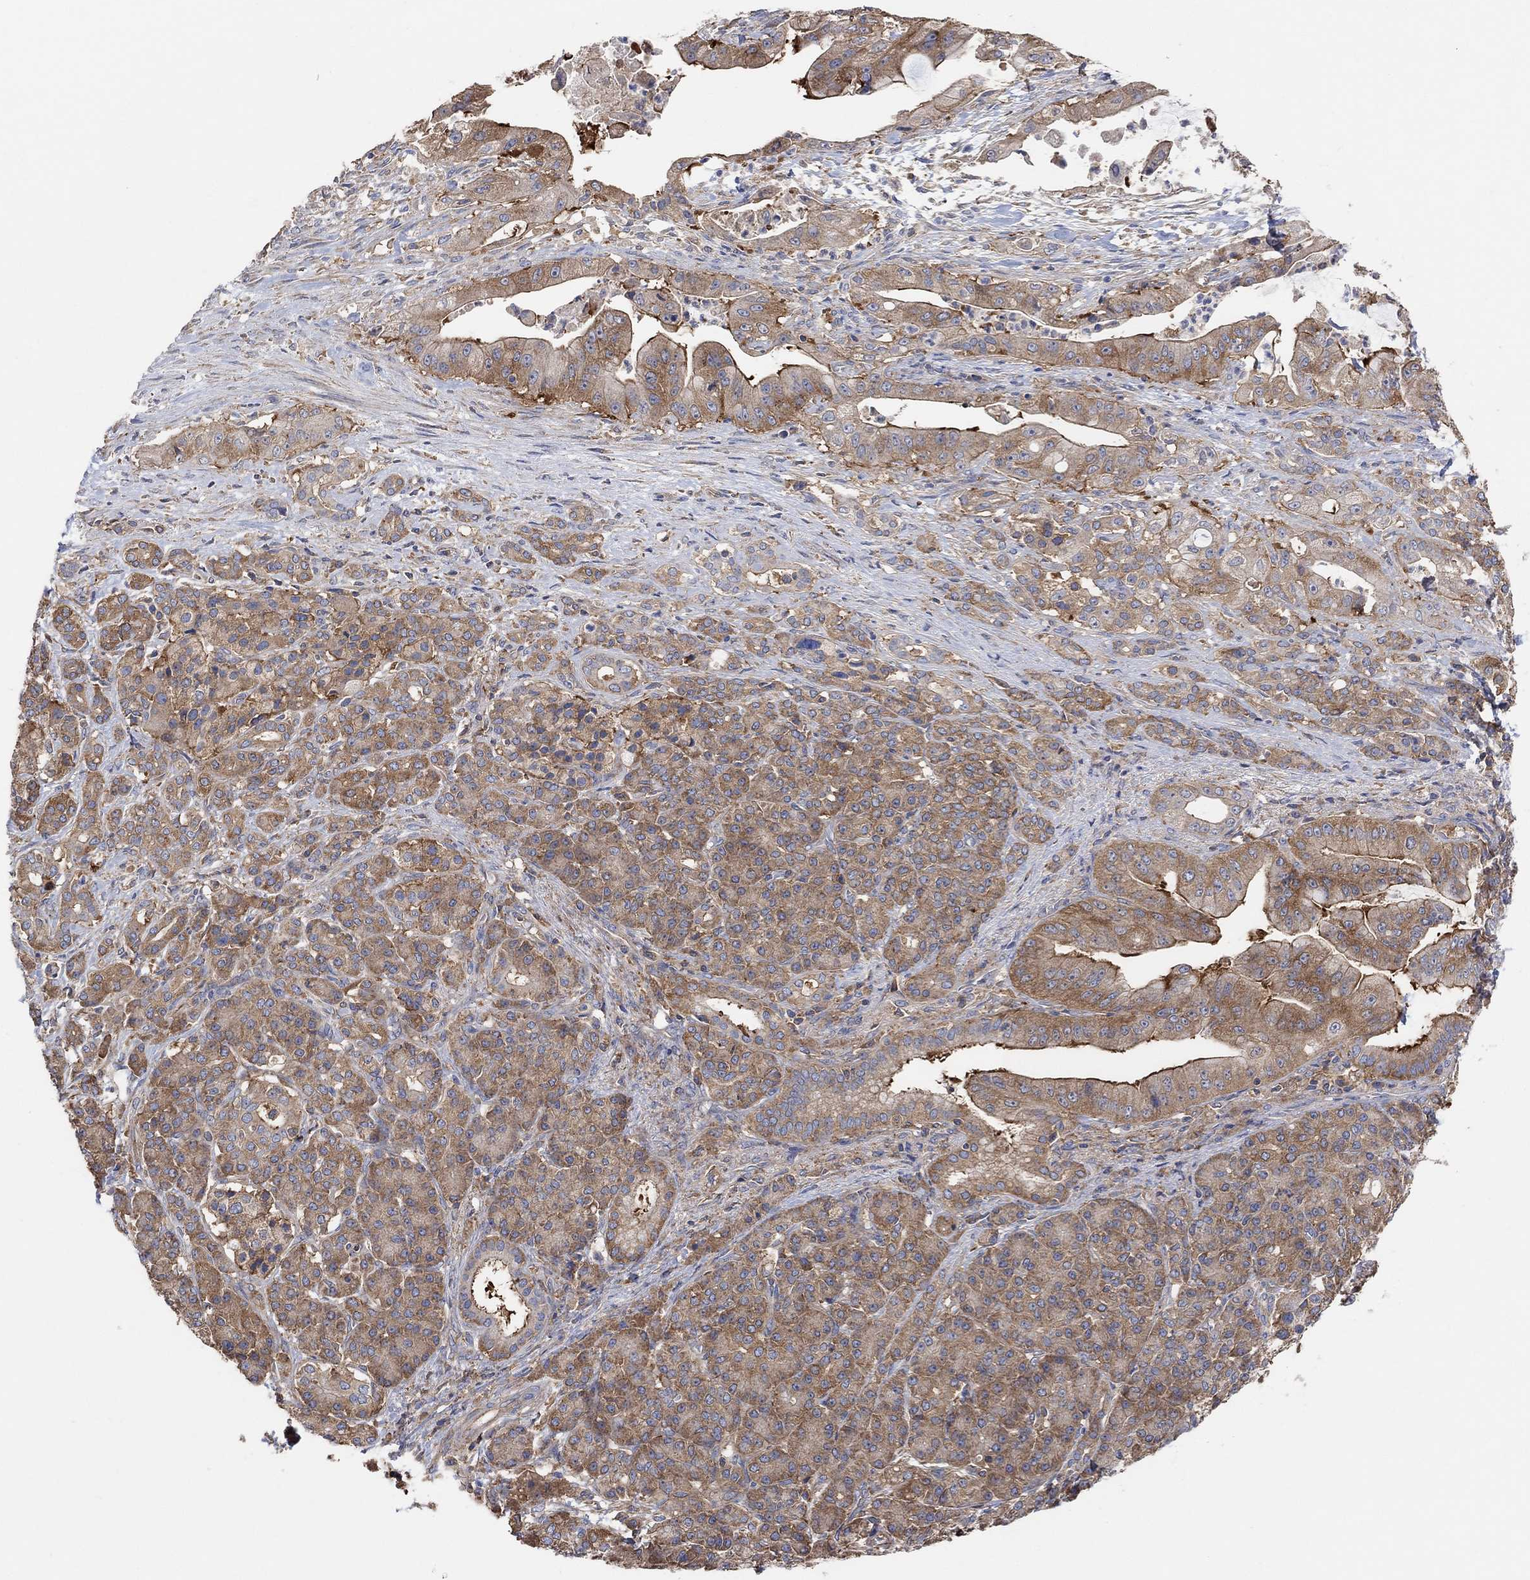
{"staining": {"intensity": "moderate", "quantity": "25%-75%", "location": "cytoplasmic/membranous"}, "tissue": "pancreatic cancer", "cell_type": "Tumor cells", "image_type": "cancer", "snomed": [{"axis": "morphology", "description": "Normal tissue, NOS"}, {"axis": "morphology", "description": "Inflammation, NOS"}, {"axis": "morphology", "description": "Adenocarcinoma, NOS"}, {"axis": "topography", "description": "Pancreas"}], "caption": "The immunohistochemical stain shows moderate cytoplasmic/membranous positivity in tumor cells of pancreatic cancer tissue.", "gene": "BLOC1S3", "patient": {"sex": "male", "age": 57}}